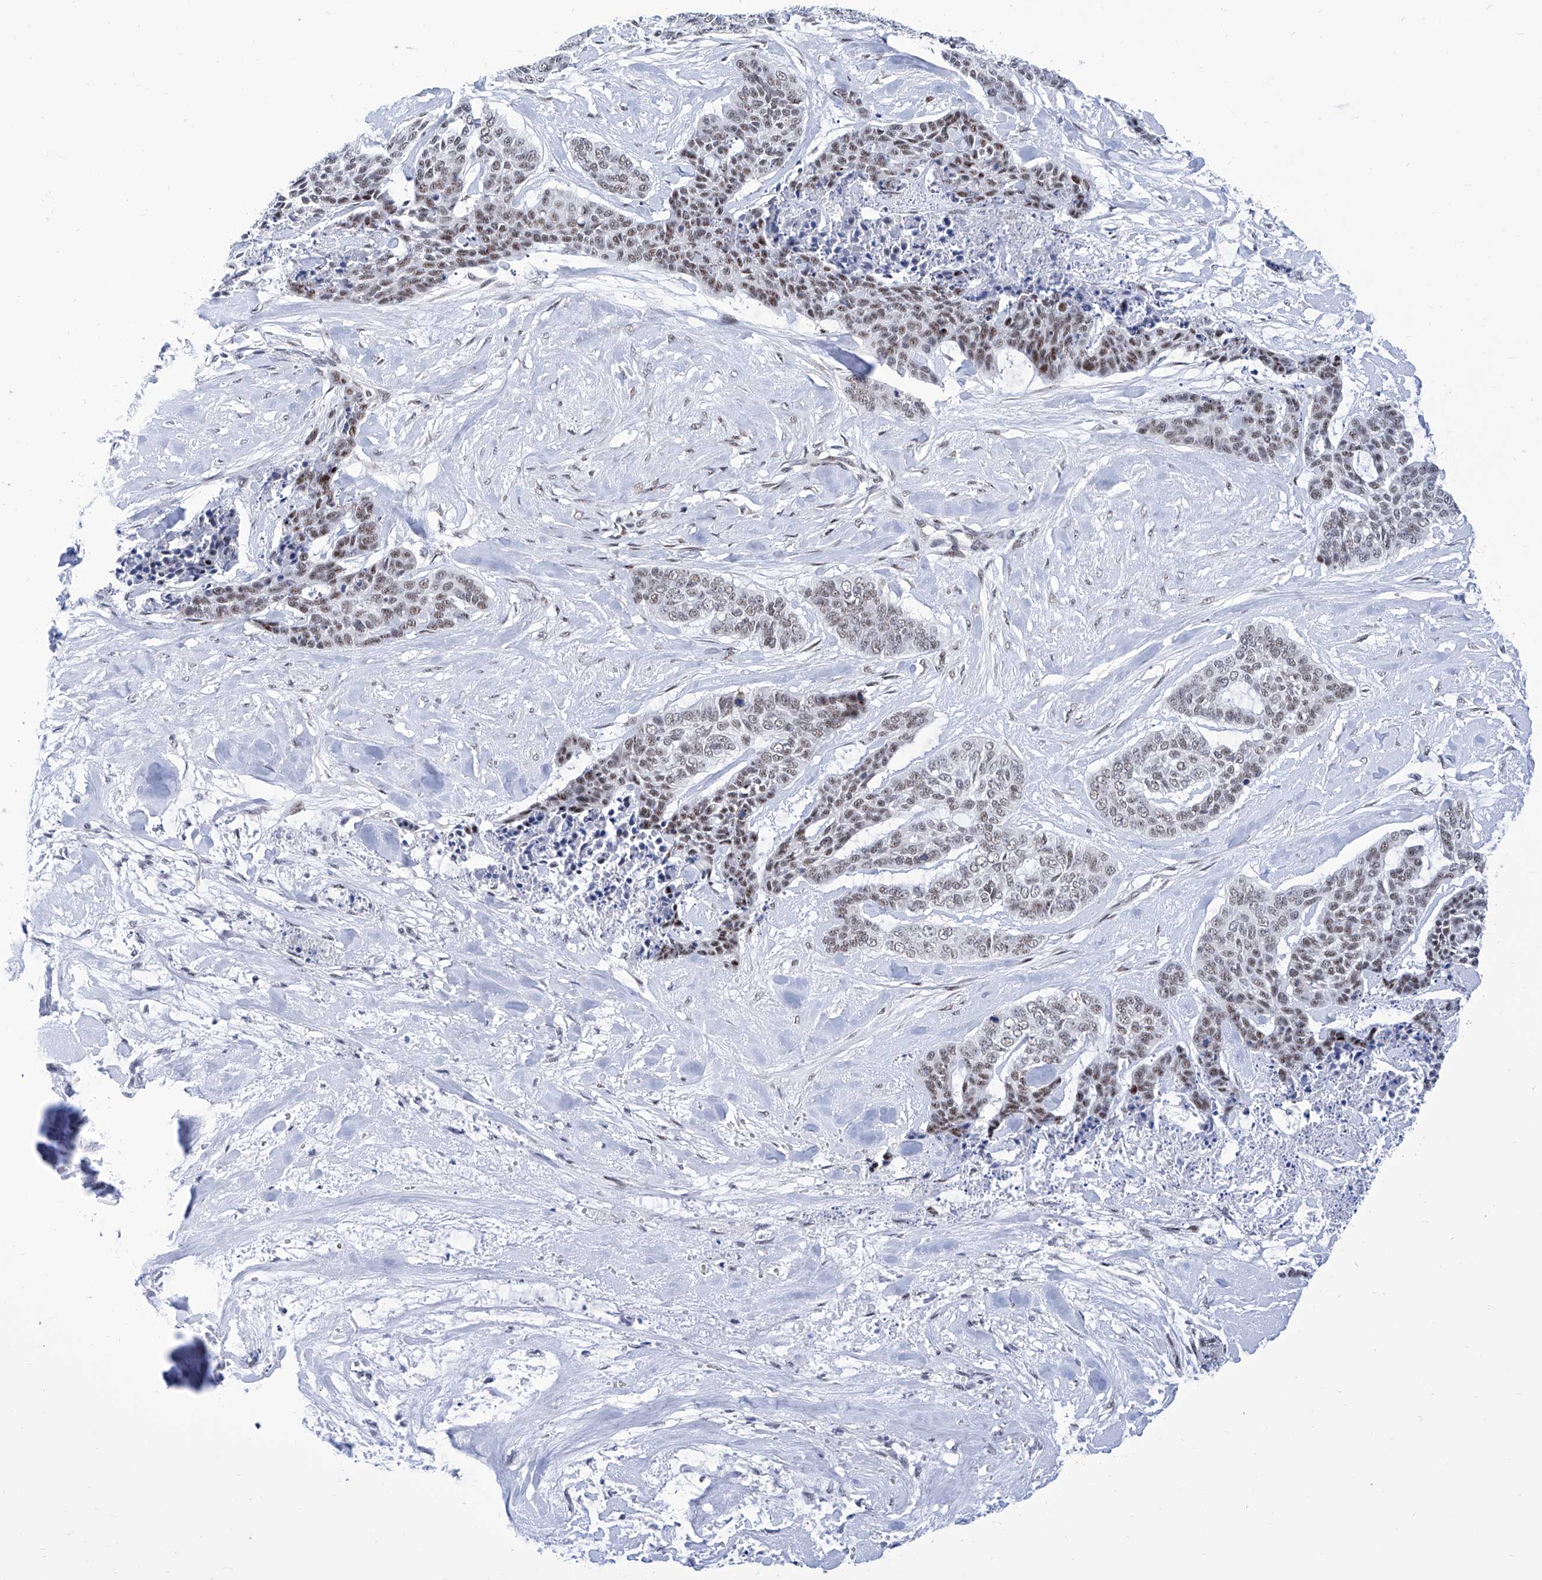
{"staining": {"intensity": "moderate", "quantity": ">75%", "location": "nuclear"}, "tissue": "skin cancer", "cell_type": "Tumor cells", "image_type": "cancer", "snomed": [{"axis": "morphology", "description": "Basal cell carcinoma"}, {"axis": "topography", "description": "Skin"}], "caption": "A brown stain labels moderate nuclear expression of a protein in human skin basal cell carcinoma tumor cells.", "gene": "SART1", "patient": {"sex": "female", "age": 64}}